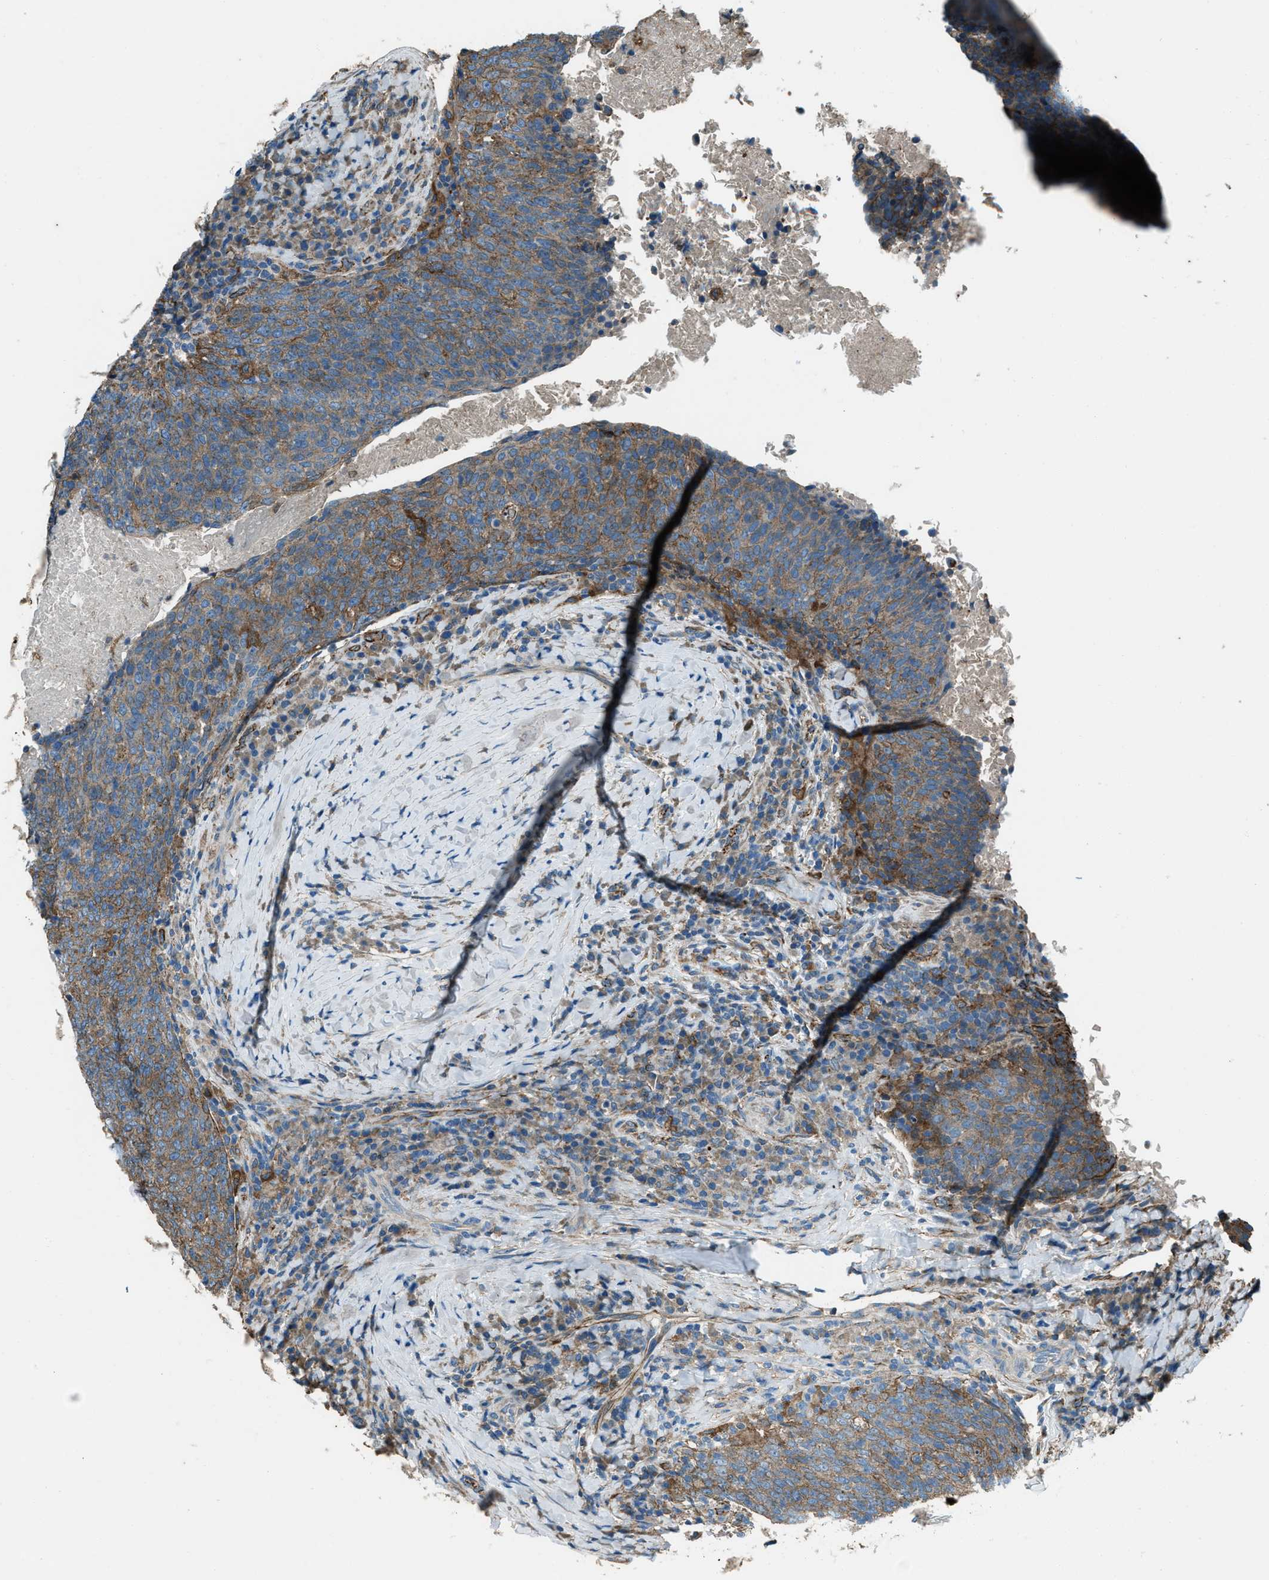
{"staining": {"intensity": "moderate", "quantity": ">75%", "location": "cytoplasmic/membranous"}, "tissue": "head and neck cancer", "cell_type": "Tumor cells", "image_type": "cancer", "snomed": [{"axis": "morphology", "description": "Squamous cell carcinoma, NOS"}, {"axis": "morphology", "description": "Squamous cell carcinoma, metastatic, NOS"}, {"axis": "topography", "description": "Lymph node"}, {"axis": "topography", "description": "Head-Neck"}], "caption": "Immunohistochemical staining of human head and neck cancer exhibits moderate cytoplasmic/membranous protein positivity in about >75% of tumor cells.", "gene": "SVIL", "patient": {"sex": "male", "age": 62}}